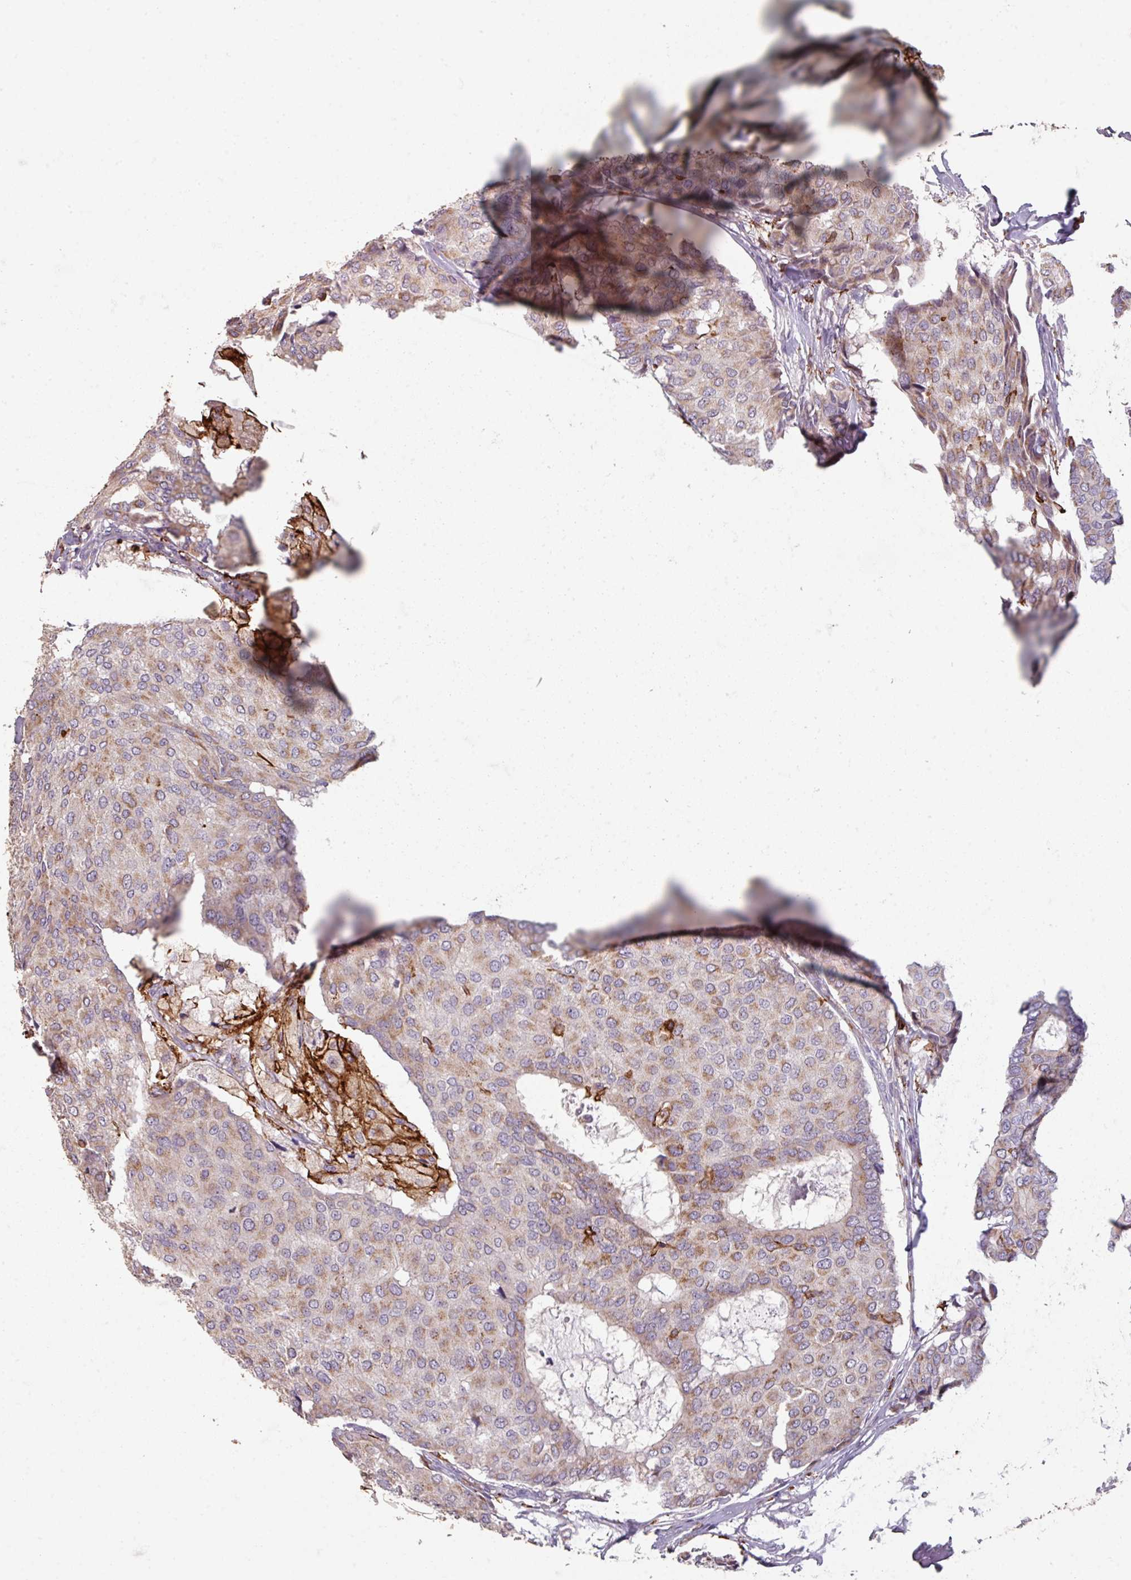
{"staining": {"intensity": "moderate", "quantity": "25%-75%", "location": "cytoplasmic/membranous"}, "tissue": "breast cancer", "cell_type": "Tumor cells", "image_type": "cancer", "snomed": [{"axis": "morphology", "description": "Duct carcinoma"}, {"axis": "topography", "description": "Breast"}], "caption": "Immunohistochemistry (IHC) photomicrograph of neoplastic tissue: human breast infiltrating ductal carcinoma stained using immunohistochemistry (IHC) exhibits medium levels of moderate protein expression localized specifically in the cytoplasmic/membranous of tumor cells, appearing as a cytoplasmic/membranous brown color.", "gene": "NEDD9", "patient": {"sex": "female", "age": 75}}